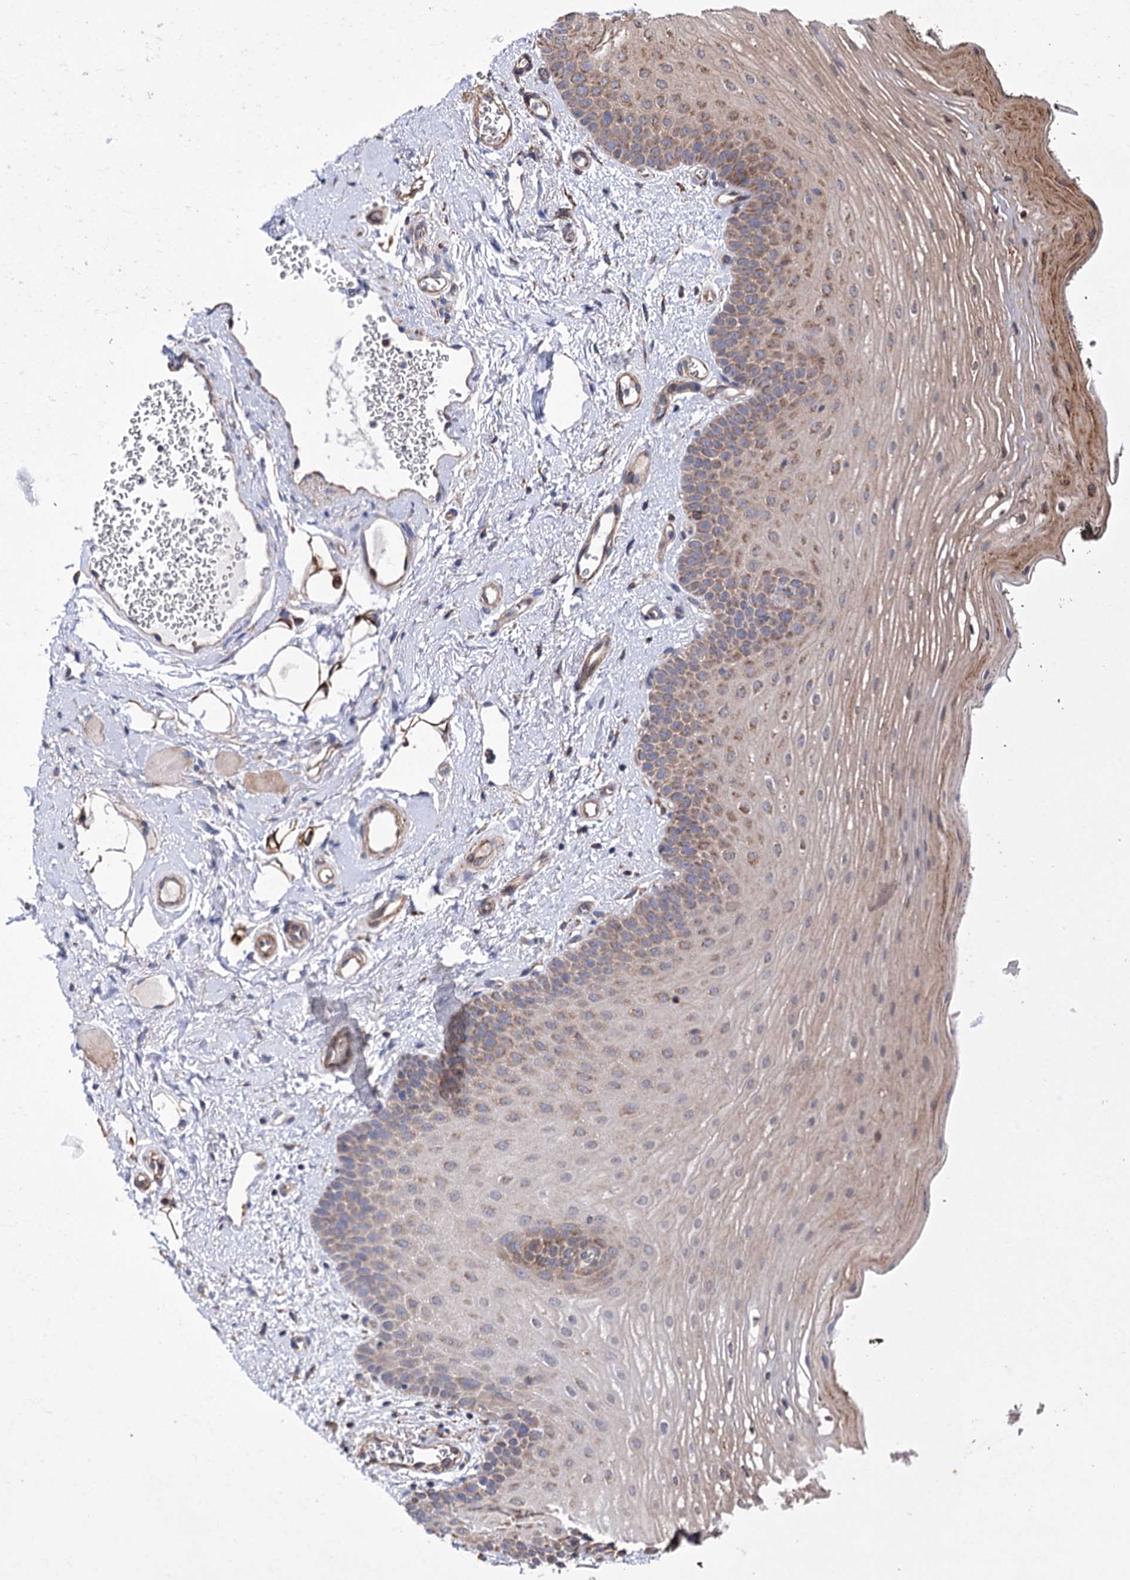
{"staining": {"intensity": "moderate", "quantity": "25%-75%", "location": "cytoplasmic/membranous"}, "tissue": "oral mucosa", "cell_type": "Squamous epithelial cells", "image_type": "normal", "snomed": [{"axis": "morphology", "description": "No evidence of malignacy"}, {"axis": "topography", "description": "Oral tissue"}, {"axis": "topography", "description": "Head-Neck"}], "caption": "Squamous epithelial cells exhibit moderate cytoplasmic/membranous positivity in about 25%-75% of cells in unremarkable oral mucosa.", "gene": "SUCLA2", "patient": {"sex": "male", "age": 68}}